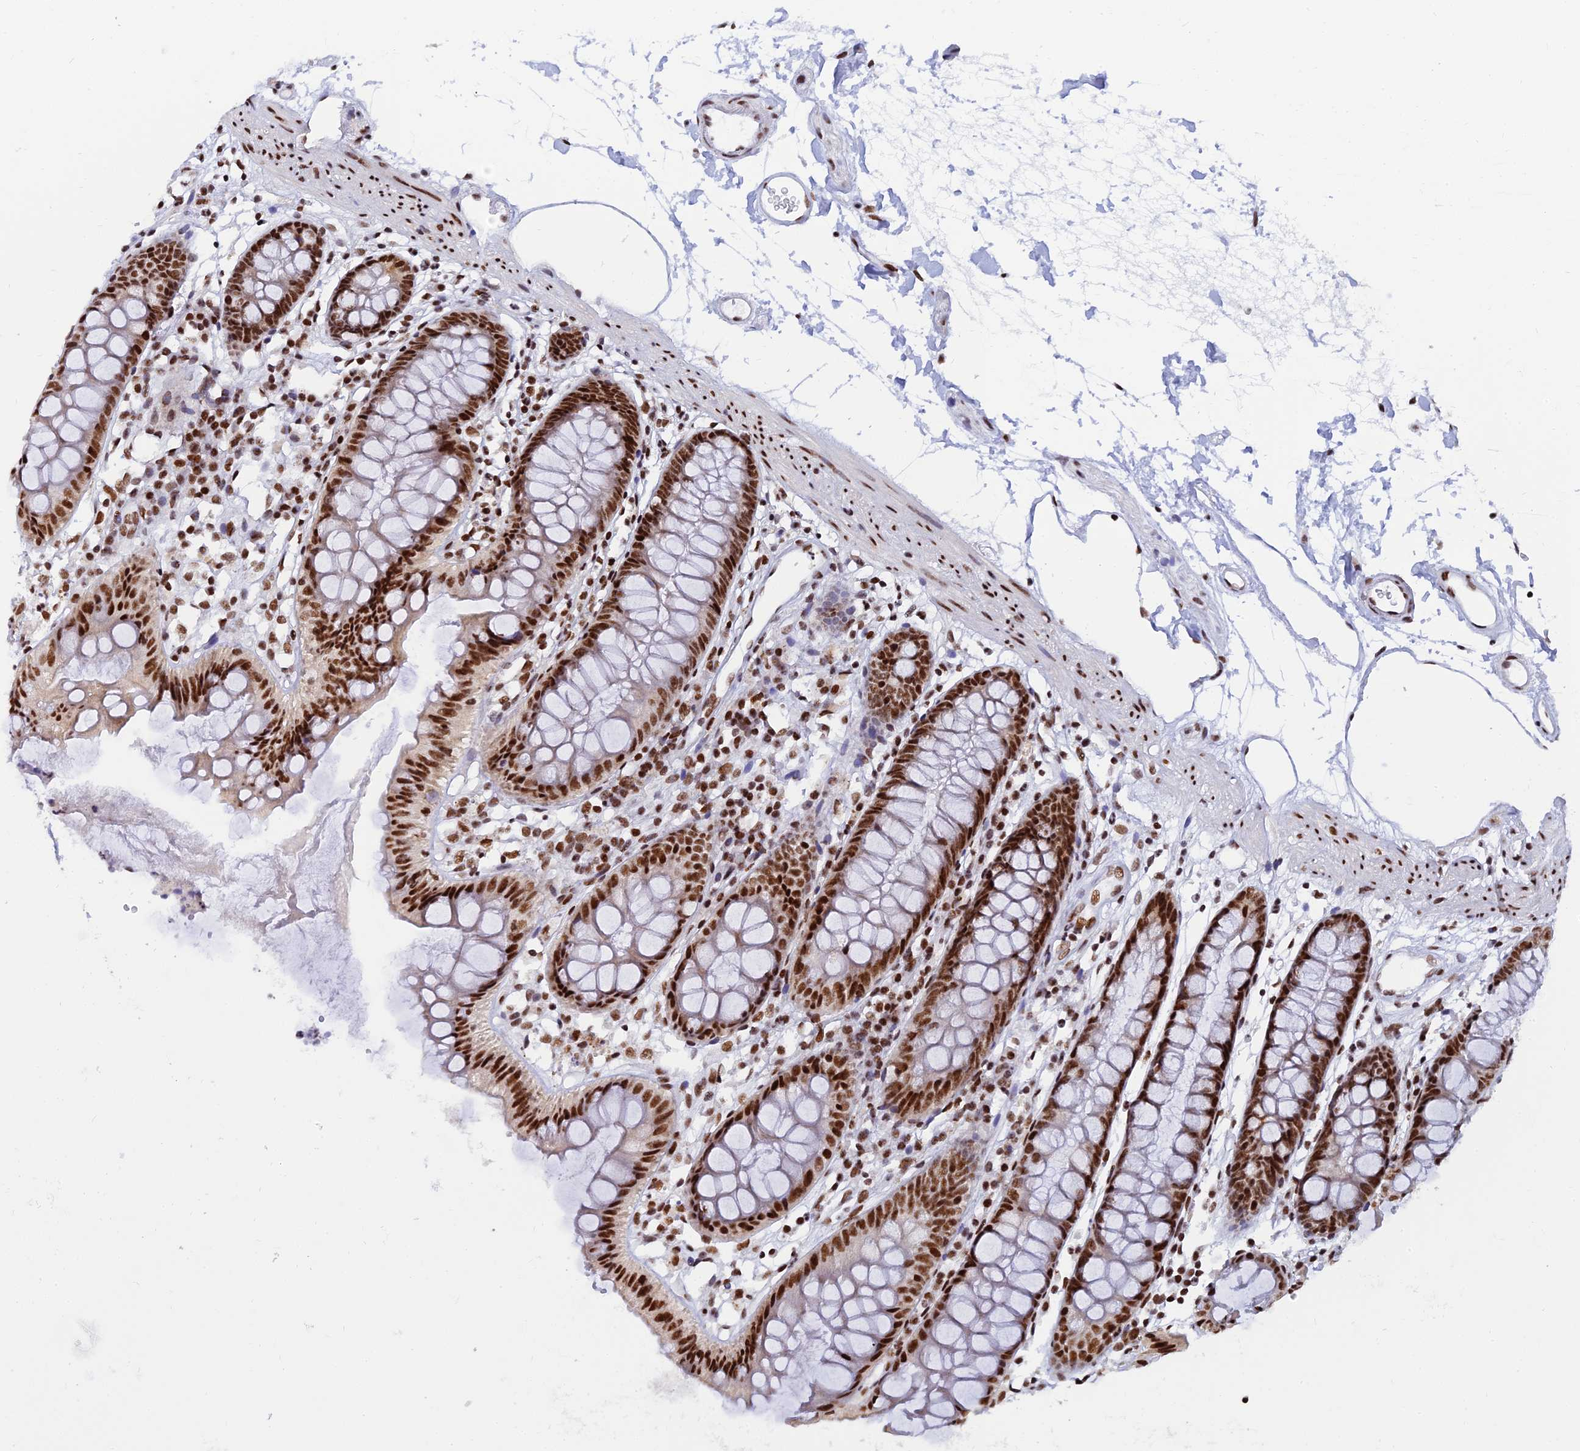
{"staining": {"intensity": "moderate", "quantity": ">75%", "location": "nuclear"}, "tissue": "colon", "cell_type": "Endothelial cells", "image_type": "normal", "snomed": [{"axis": "morphology", "description": "Normal tissue, NOS"}, {"axis": "topography", "description": "Colon"}], "caption": "Endothelial cells display moderate nuclear positivity in about >75% of cells in benign colon. (DAB (3,3'-diaminobenzidine) = brown stain, brightfield microscopy at high magnification).", "gene": "USP22", "patient": {"sex": "female", "age": 84}}